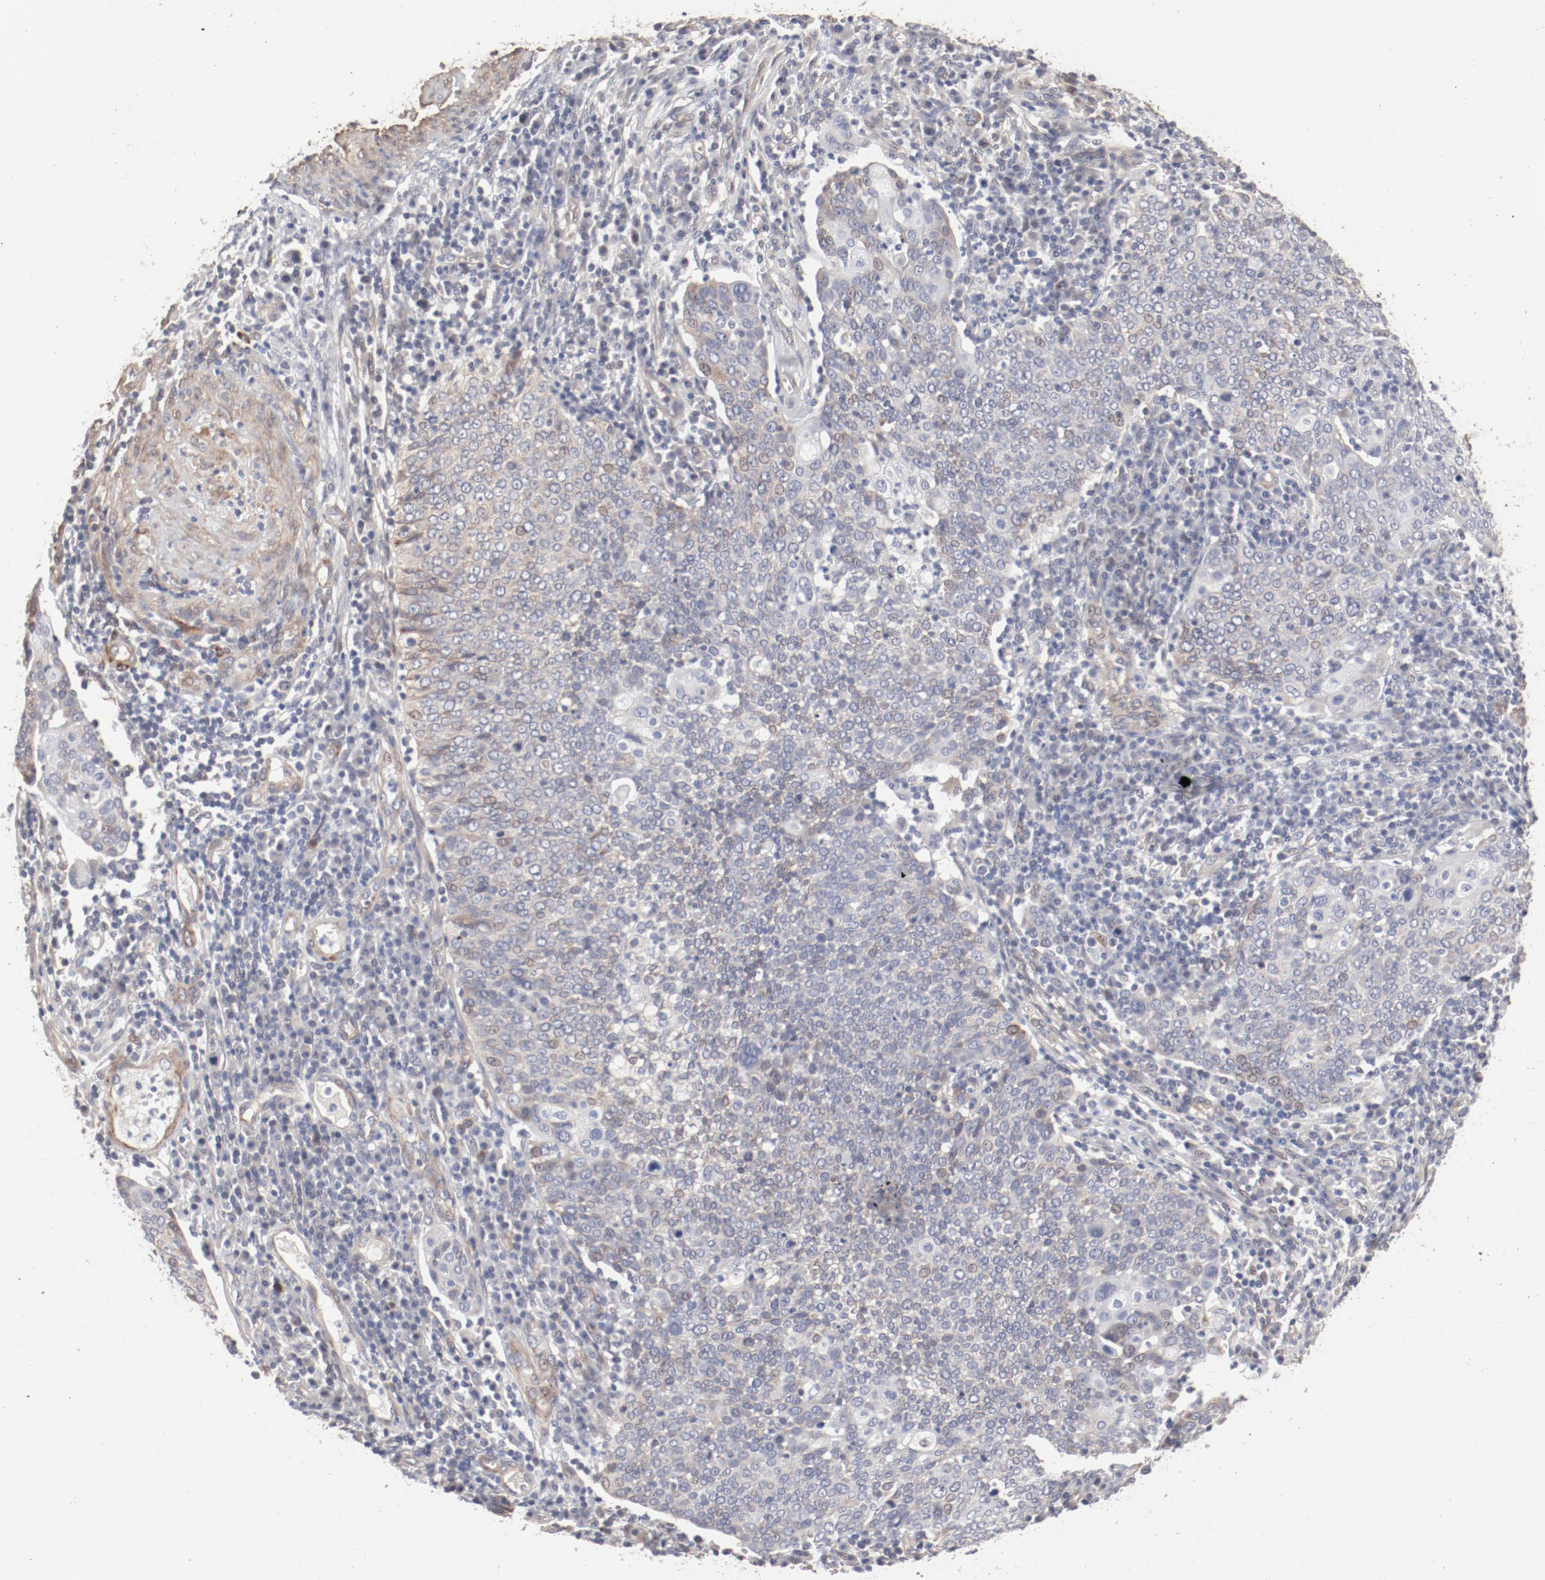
{"staining": {"intensity": "negative", "quantity": "none", "location": "none"}, "tissue": "cervical cancer", "cell_type": "Tumor cells", "image_type": "cancer", "snomed": [{"axis": "morphology", "description": "Squamous cell carcinoma, NOS"}, {"axis": "topography", "description": "Cervix"}], "caption": "Tumor cells are negative for protein expression in human cervical cancer (squamous cell carcinoma).", "gene": "MAGED4", "patient": {"sex": "female", "age": 40}}